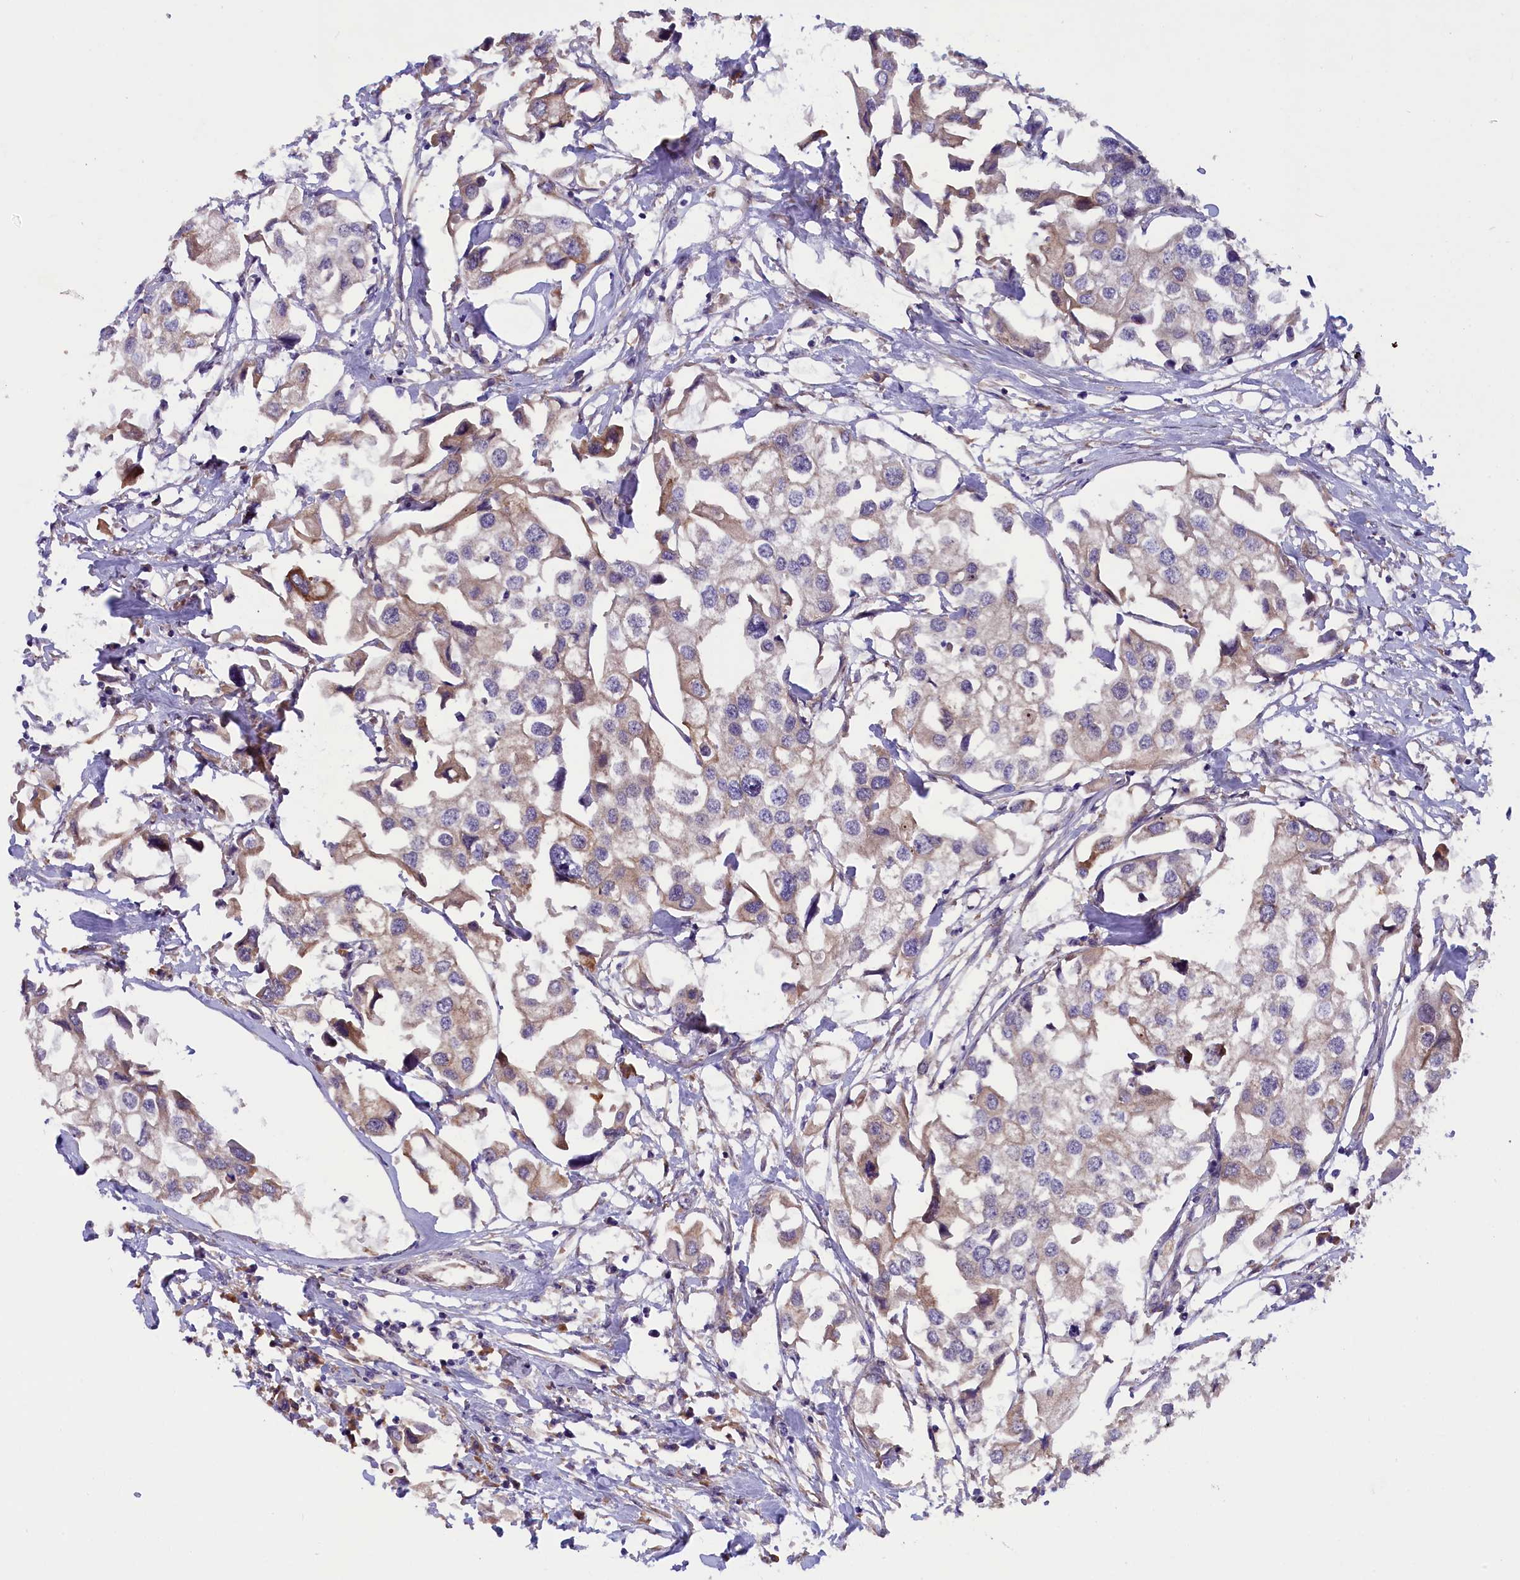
{"staining": {"intensity": "weak", "quantity": "25%-75%", "location": "cytoplasmic/membranous"}, "tissue": "urothelial cancer", "cell_type": "Tumor cells", "image_type": "cancer", "snomed": [{"axis": "morphology", "description": "Urothelial carcinoma, High grade"}, {"axis": "topography", "description": "Urinary bladder"}], "caption": "Immunohistochemistry (IHC) (DAB (3,3'-diaminobenzidine)) staining of human urothelial cancer shows weak cytoplasmic/membranous protein staining in approximately 25%-75% of tumor cells.", "gene": "CCDC9B", "patient": {"sex": "male", "age": 64}}